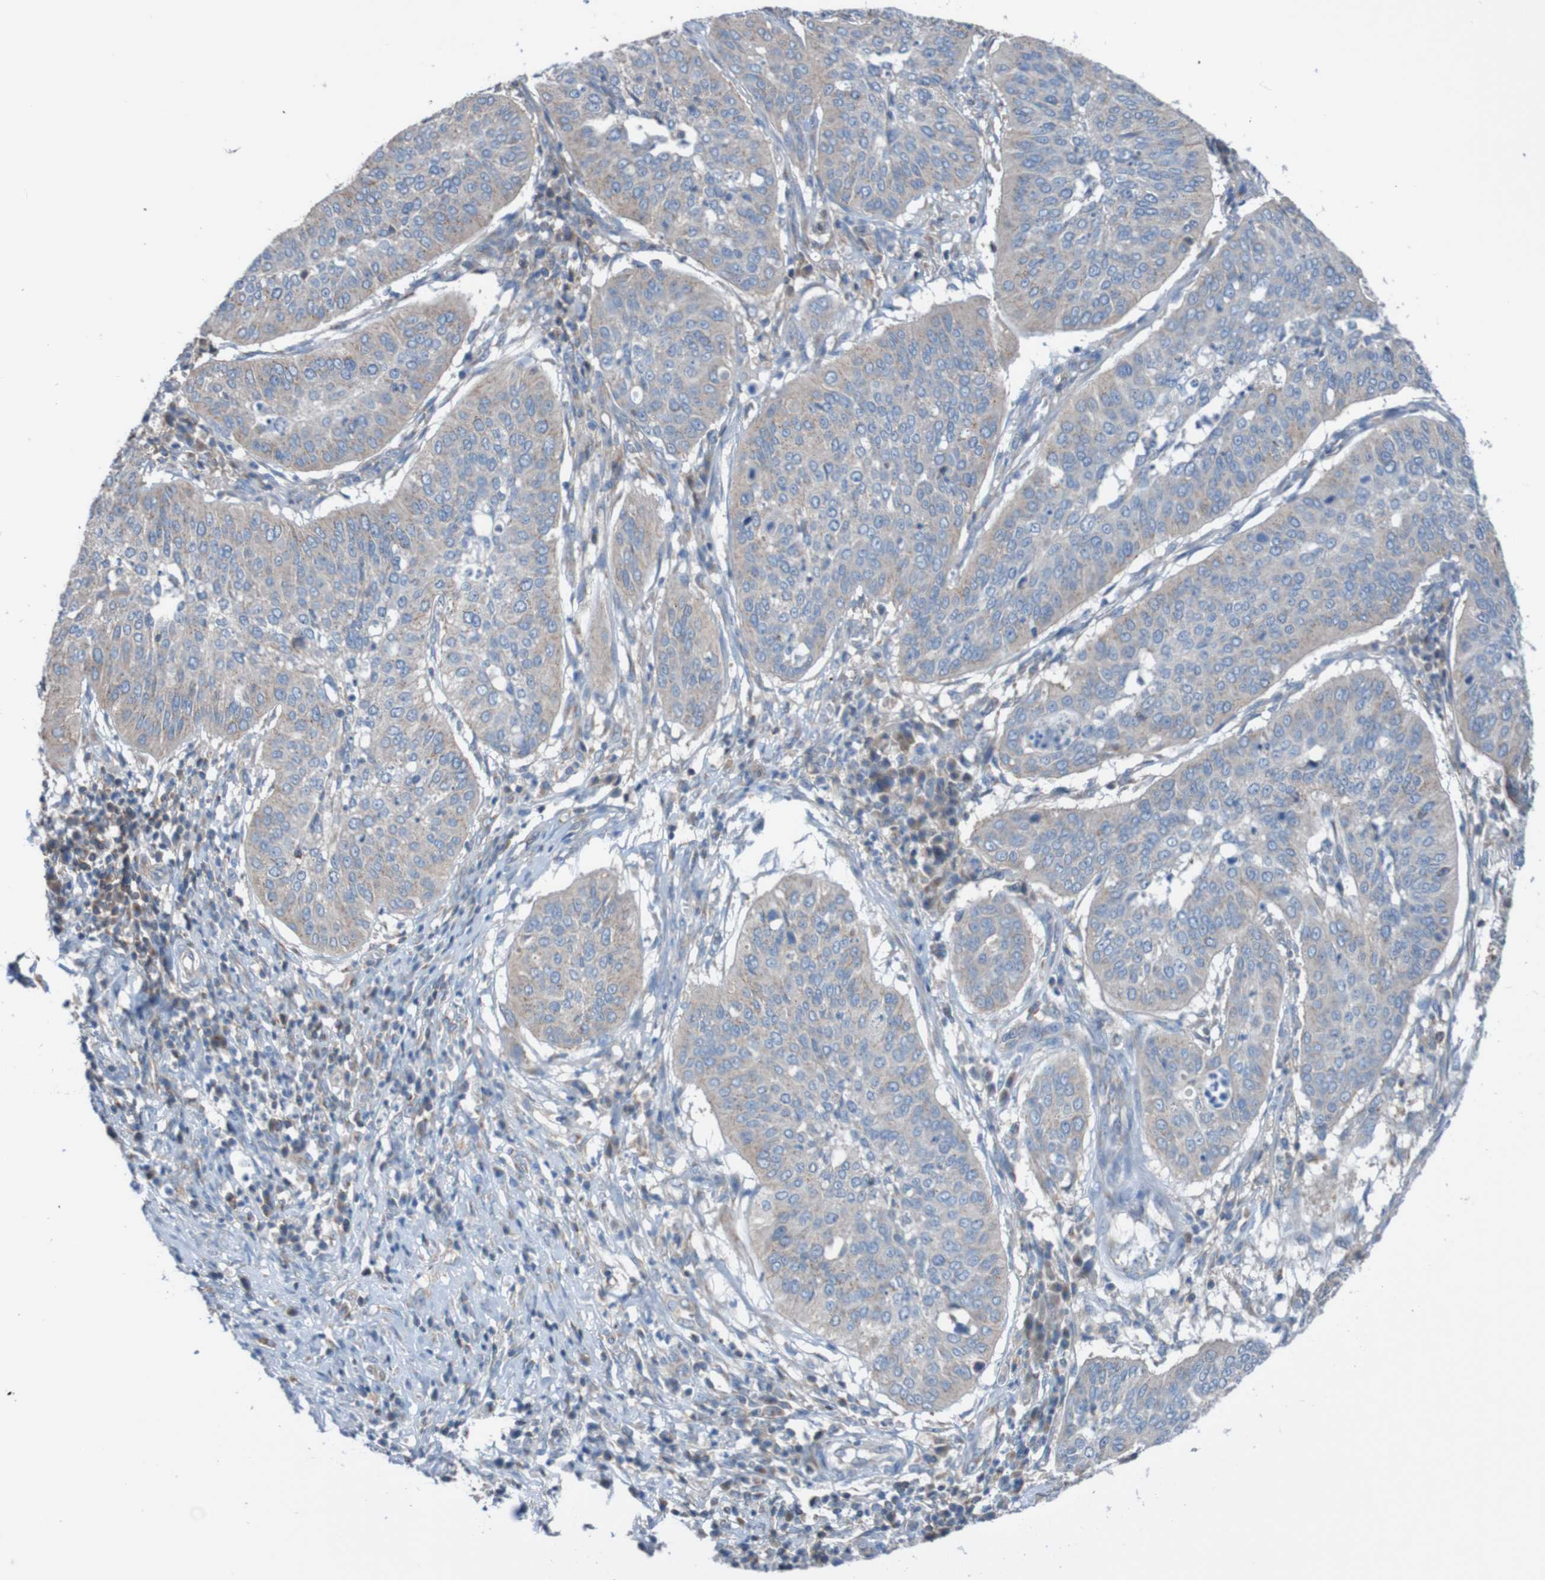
{"staining": {"intensity": "weak", "quantity": ">75%", "location": "cytoplasmic/membranous"}, "tissue": "cervical cancer", "cell_type": "Tumor cells", "image_type": "cancer", "snomed": [{"axis": "morphology", "description": "Normal tissue, NOS"}, {"axis": "morphology", "description": "Squamous cell carcinoma, NOS"}, {"axis": "topography", "description": "Cervix"}], "caption": "A low amount of weak cytoplasmic/membranous staining is present in approximately >75% of tumor cells in cervical squamous cell carcinoma tissue.", "gene": "MINAR1", "patient": {"sex": "female", "age": 39}}